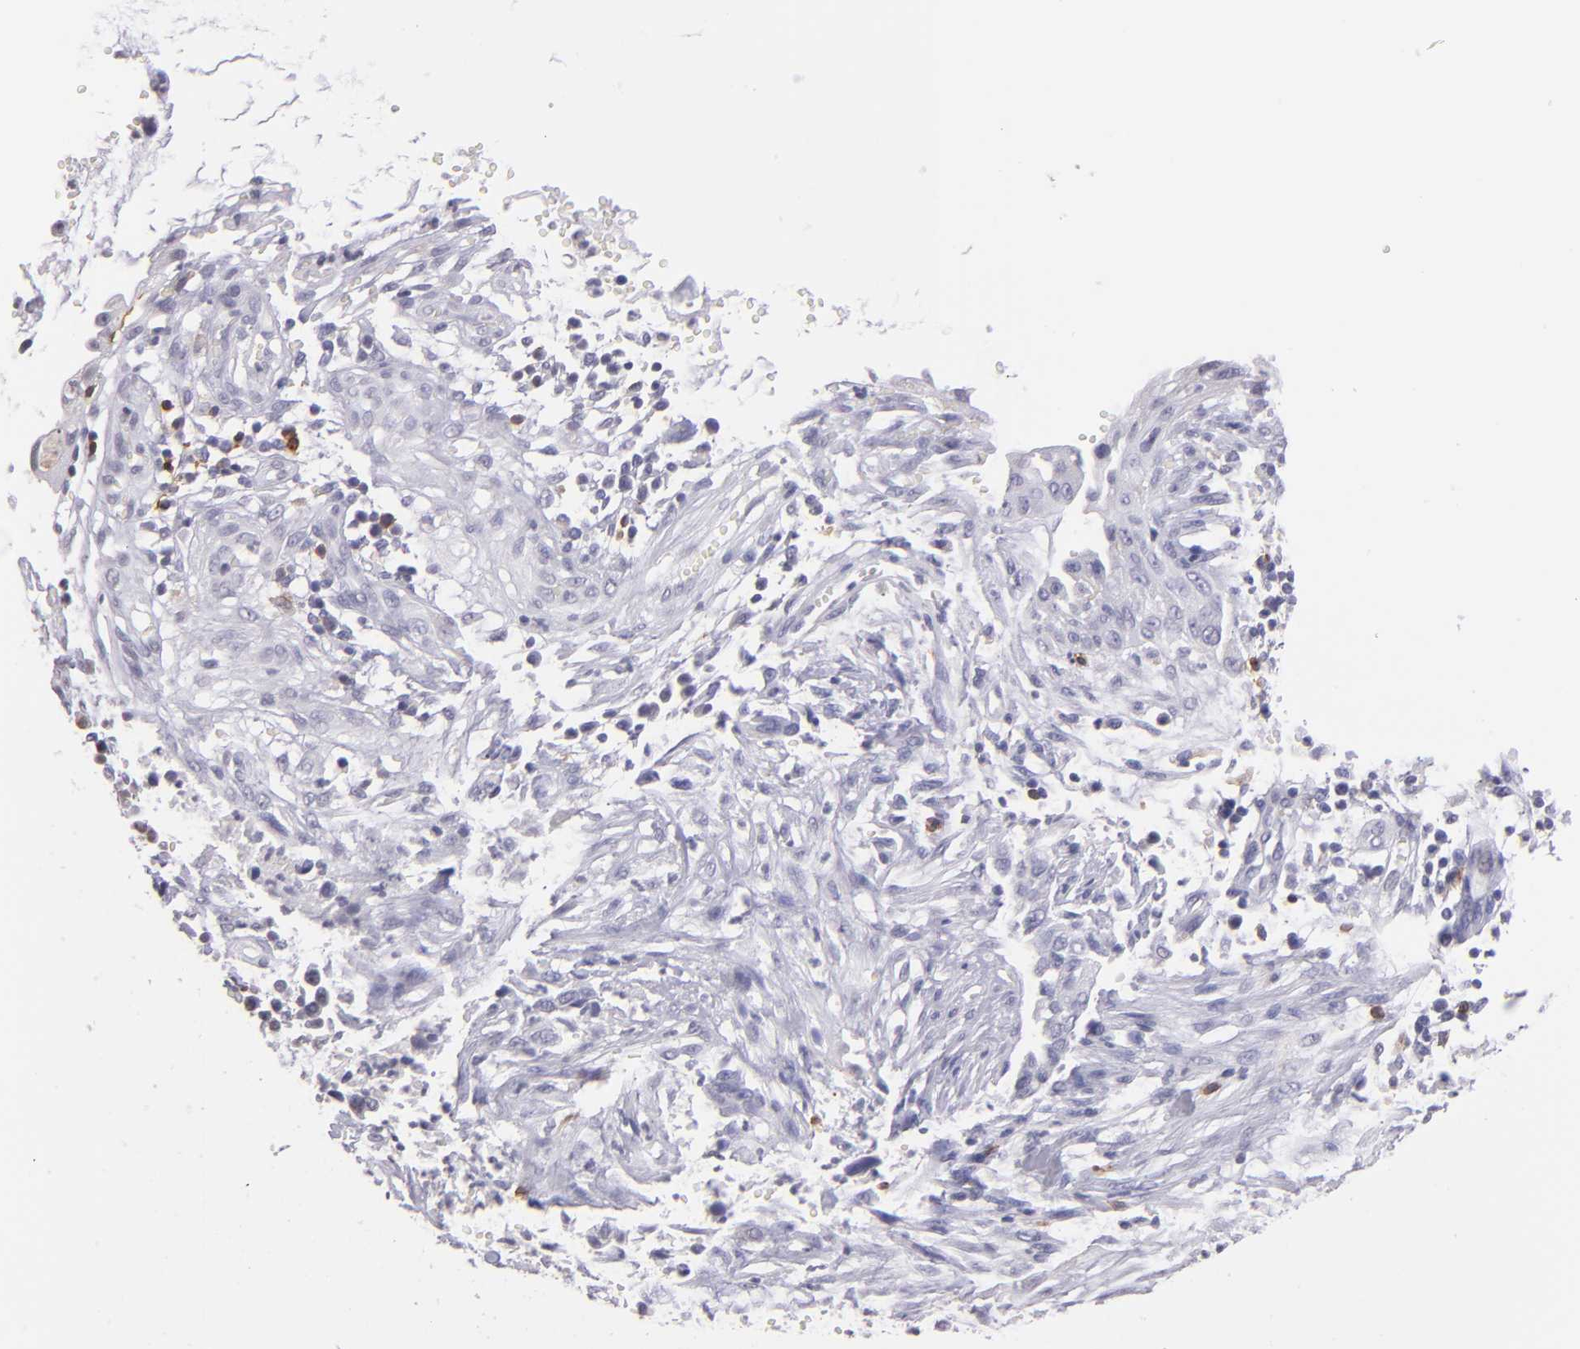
{"staining": {"intensity": "negative", "quantity": "none", "location": "none"}, "tissue": "cervical cancer", "cell_type": "Tumor cells", "image_type": "cancer", "snomed": [{"axis": "morphology", "description": "Normal tissue, NOS"}, {"axis": "morphology", "description": "Squamous cell carcinoma, NOS"}, {"axis": "topography", "description": "Cervix"}], "caption": "IHC histopathology image of human squamous cell carcinoma (cervical) stained for a protein (brown), which reveals no positivity in tumor cells.", "gene": "IL2RA", "patient": {"sex": "female", "age": 45}}